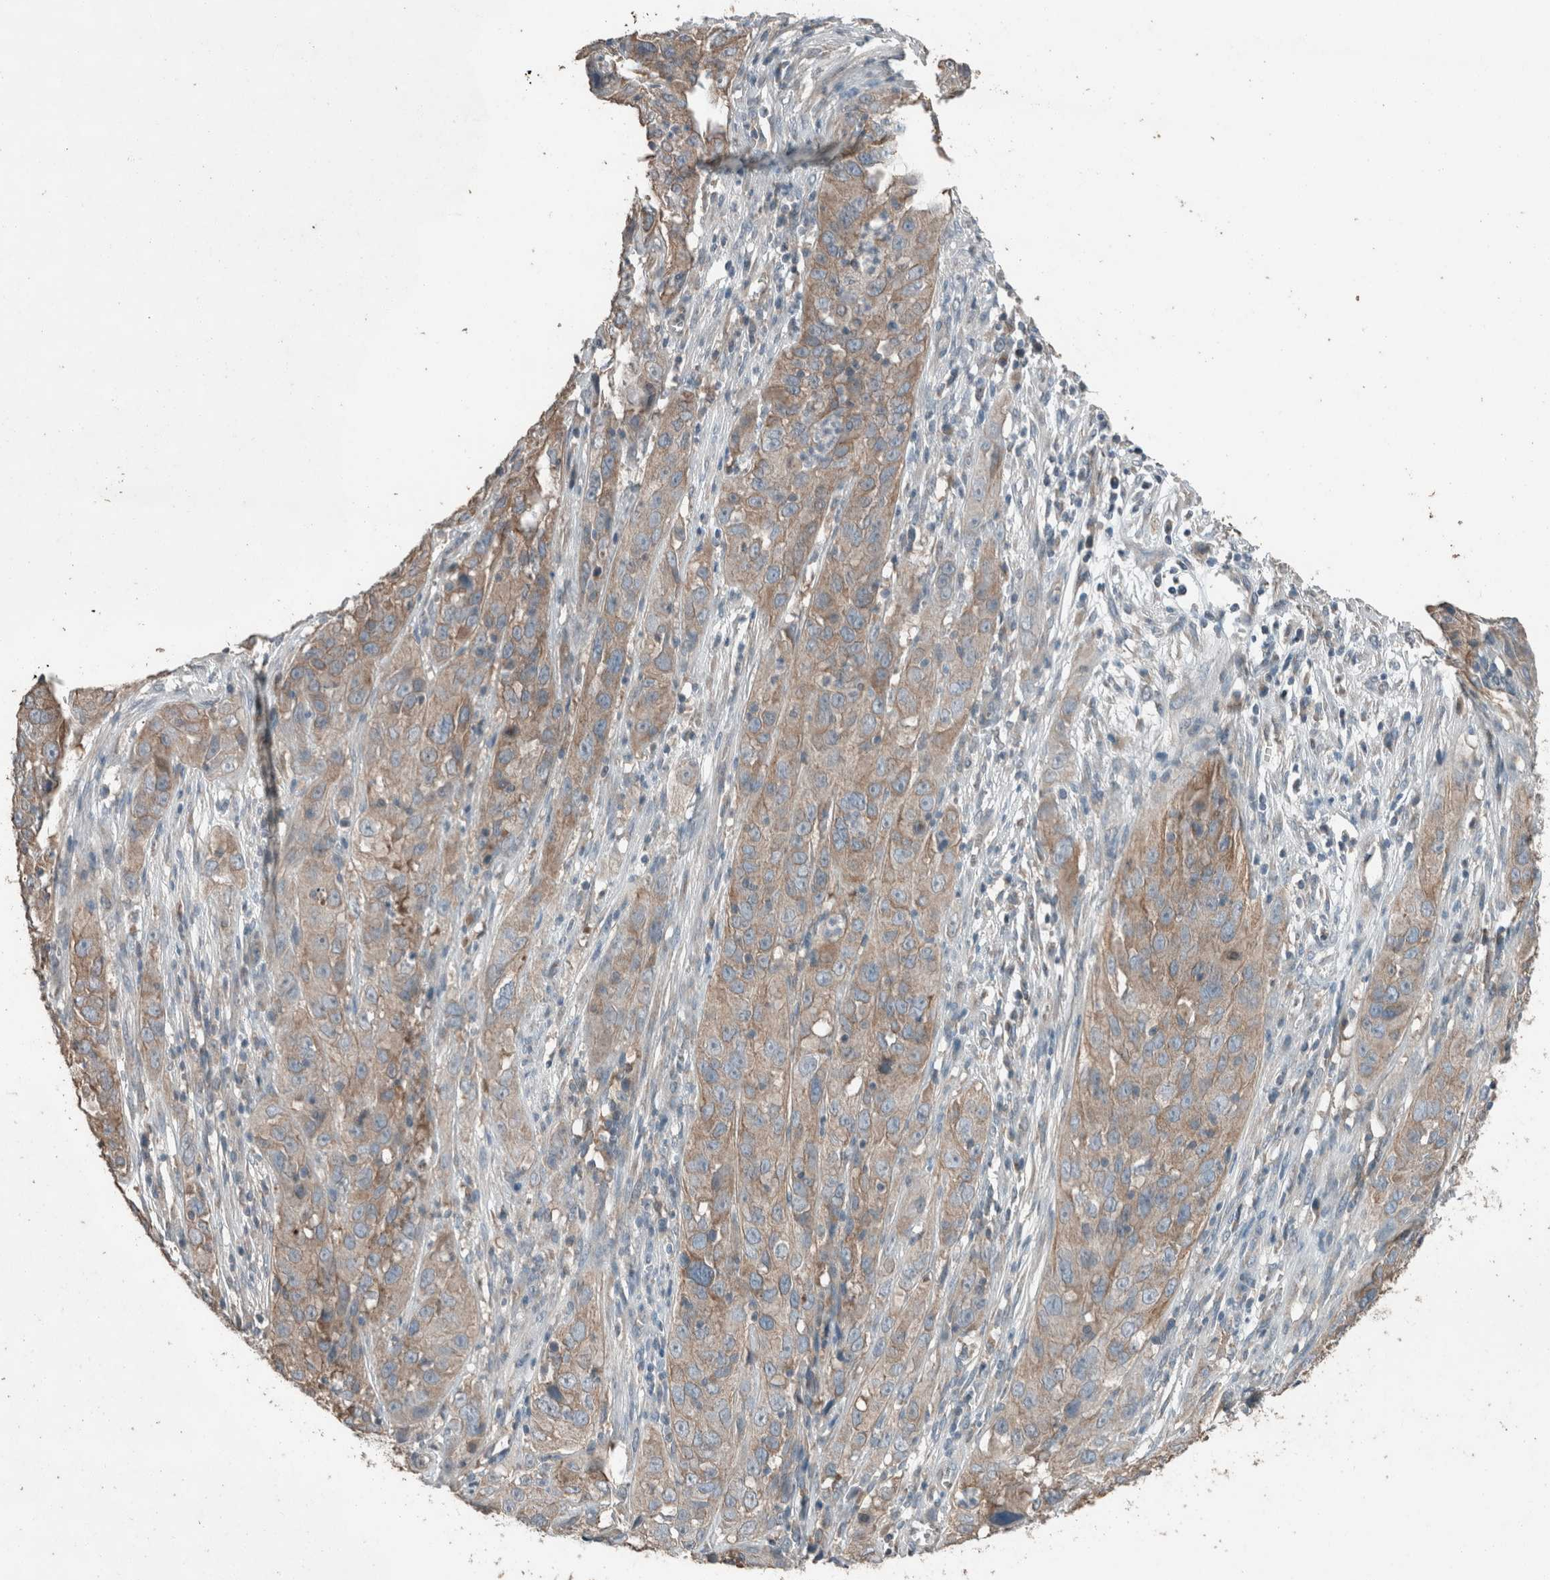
{"staining": {"intensity": "weak", "quantity": ">75%", "location": "cytoplasmic/membranous"}, "tissue": "cervical cancer", "cell_type": "Tumor cells", "image_type": "cancer", "snomed": [{"axis": "morphology", "description": "Squamous cell carcinoma, NOS"}, {"axis": "topography", "description": "Cervix"}], "caption": "Immunohistochemistry of human cervical cancer reveals low levels of weak cytoplasmic/membranous expression in about >75% of tumor cells.", "gene": "ACVR2B", "patient": {"sex": "female", "age": 32}}